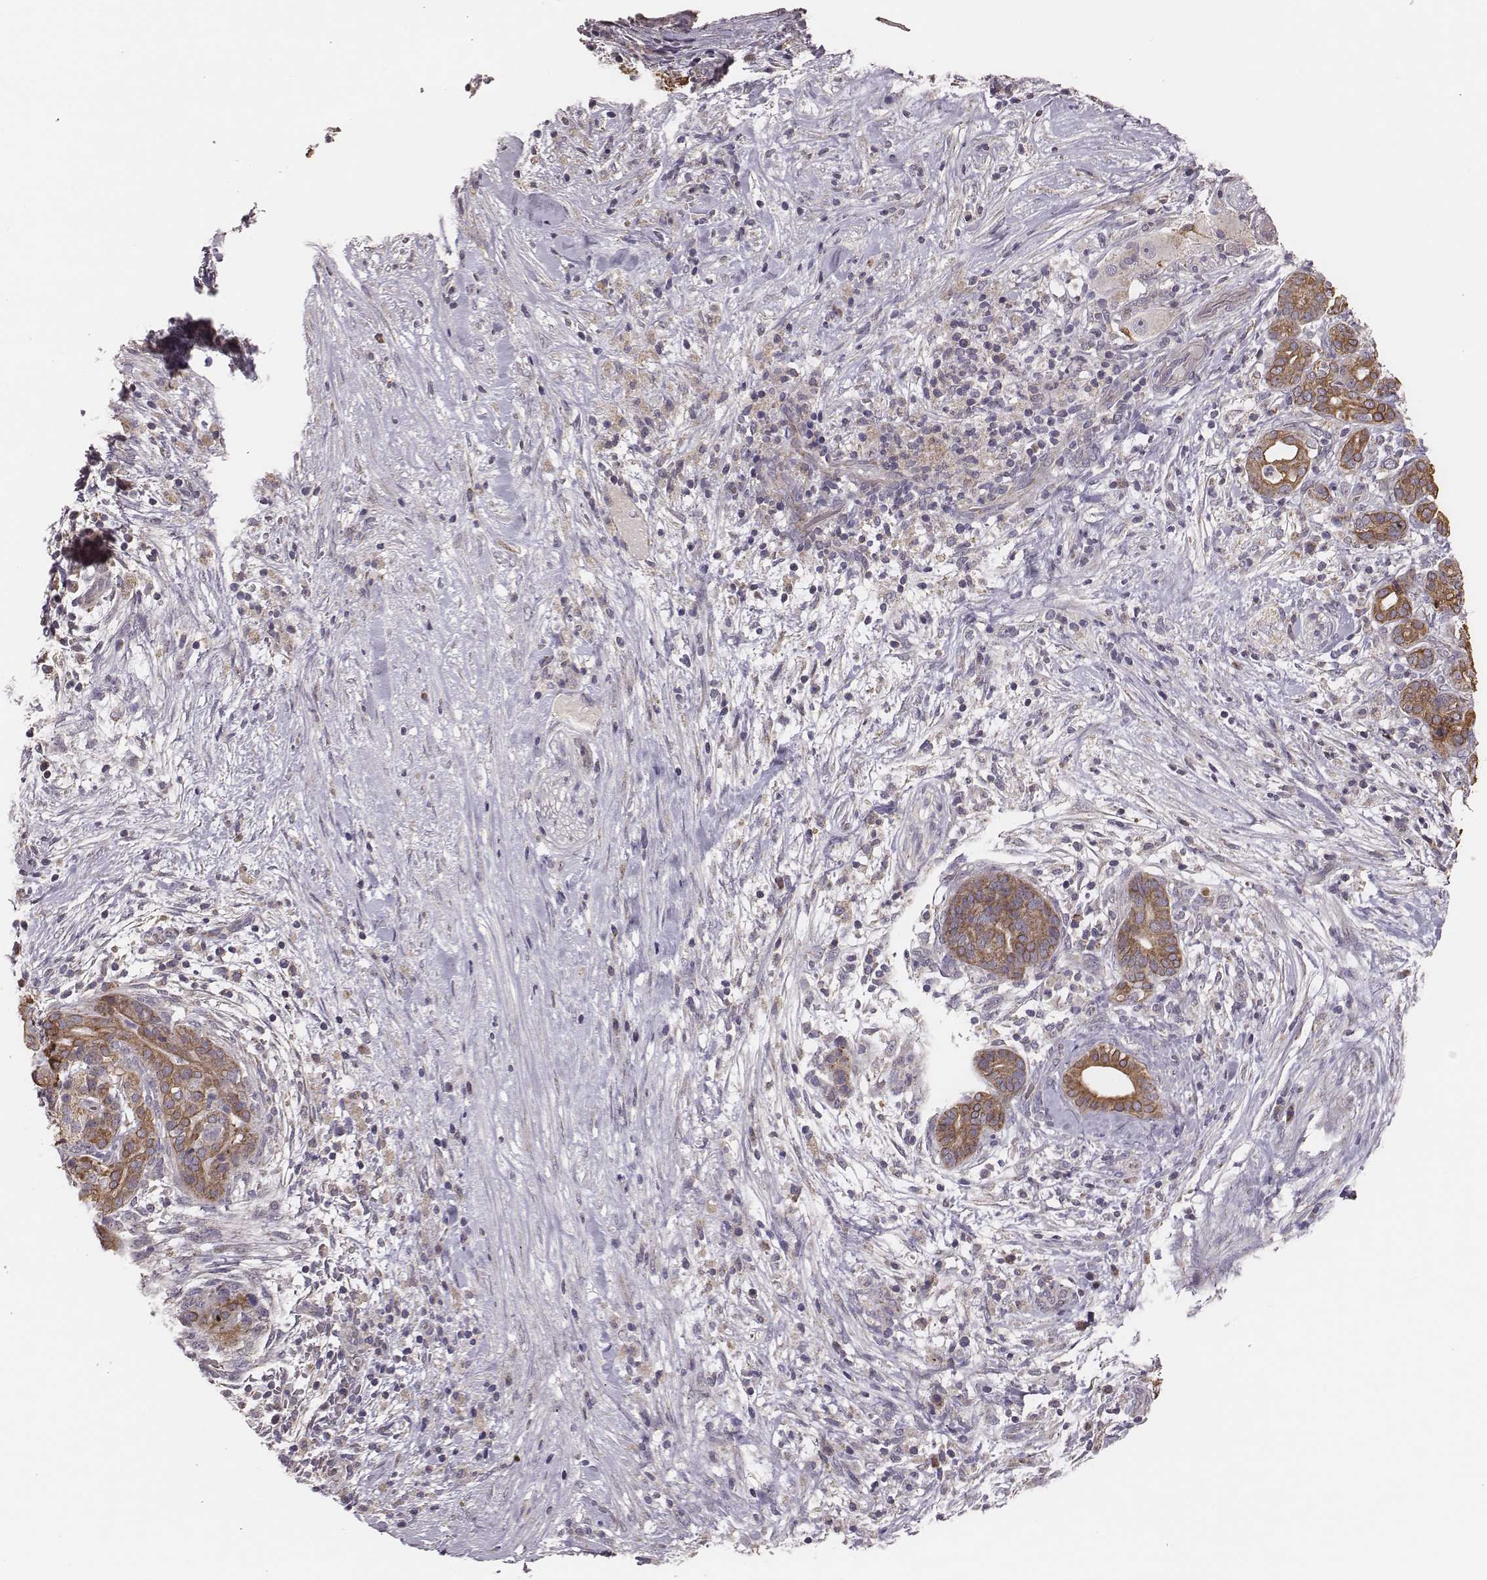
{"staining": {"intensity": "moderate", "quantity": ">75%", "location": "cytoplasmic/membranous"}, "tissue": "pancreatic cancer", "cell_type": "Tumor cells", "image_type": "cancer", "snomed": [{"axis": "morphology", "description": "Adenocarcinoma, NOS"}, {"axis": "topography", "description": "Pancreas"}], "caption": "Pancreatic cancer stained with a protein marker exhibits moderate staining in tumor cells.", "gene": "HAVCR1", "patient": {"sex": "male", "age": 44}}